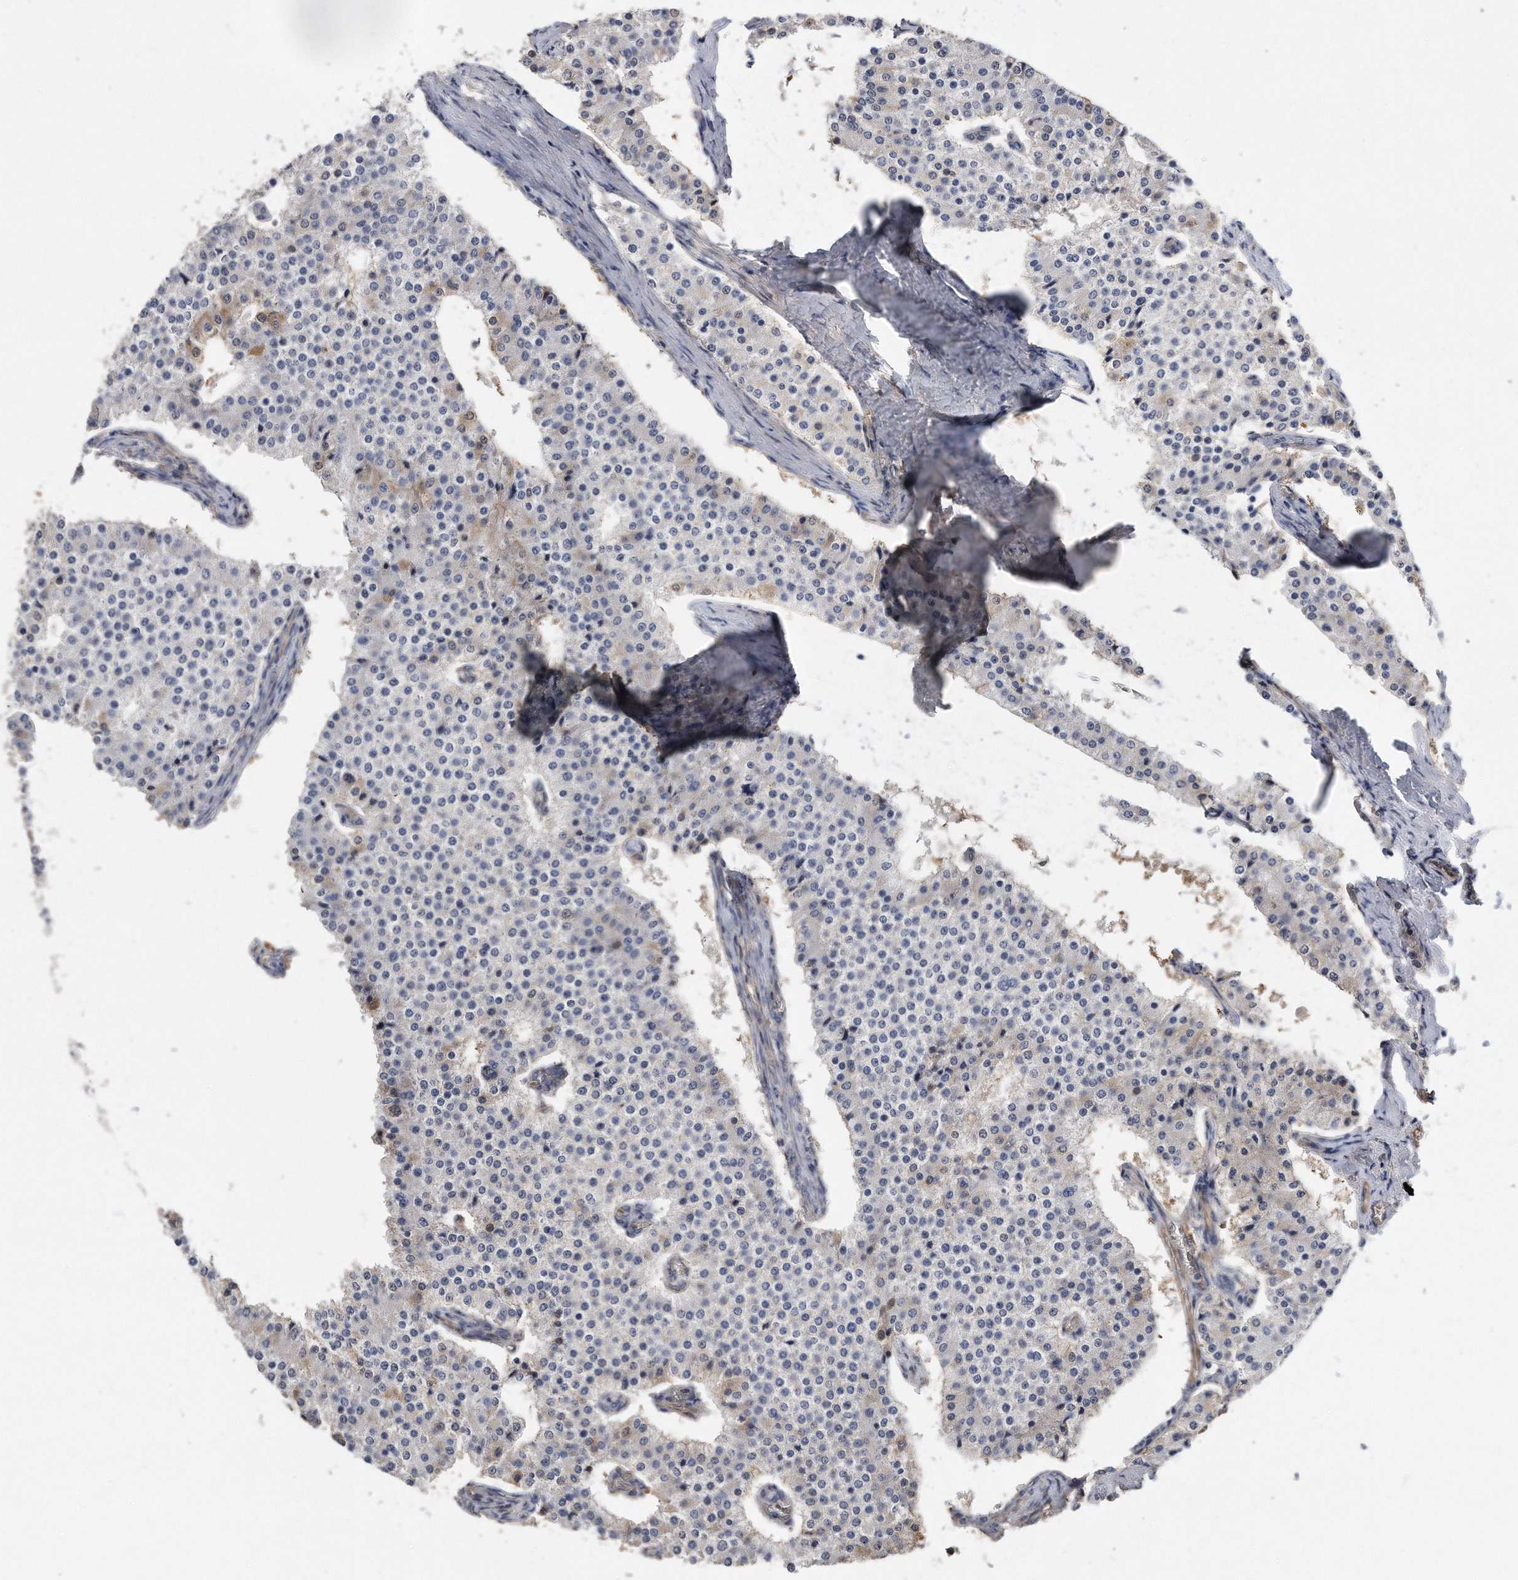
{"staining": {"intensity": "weak", "quantity": "<25%", "location": "cytoplasmic/membranous"}, "tissue": "carcinoid", "cell_type": "Tumor cells", "image_type": "cancer", "snomed": [{"axis": "morphology", "description": "Carcinoid, malignant, NOS"}, {"axis": "topography", "description": "Colon"}], "caption": "High magnification brightfield microscopy of carcinoid stained with DAB (3,3'-diaminobenzidine) (brown) and counterstained with hematoxylin (blue): tumor cells show no significant staining.", "gene": "GPC1", "patient": {"sex": "female", "age": 52}}